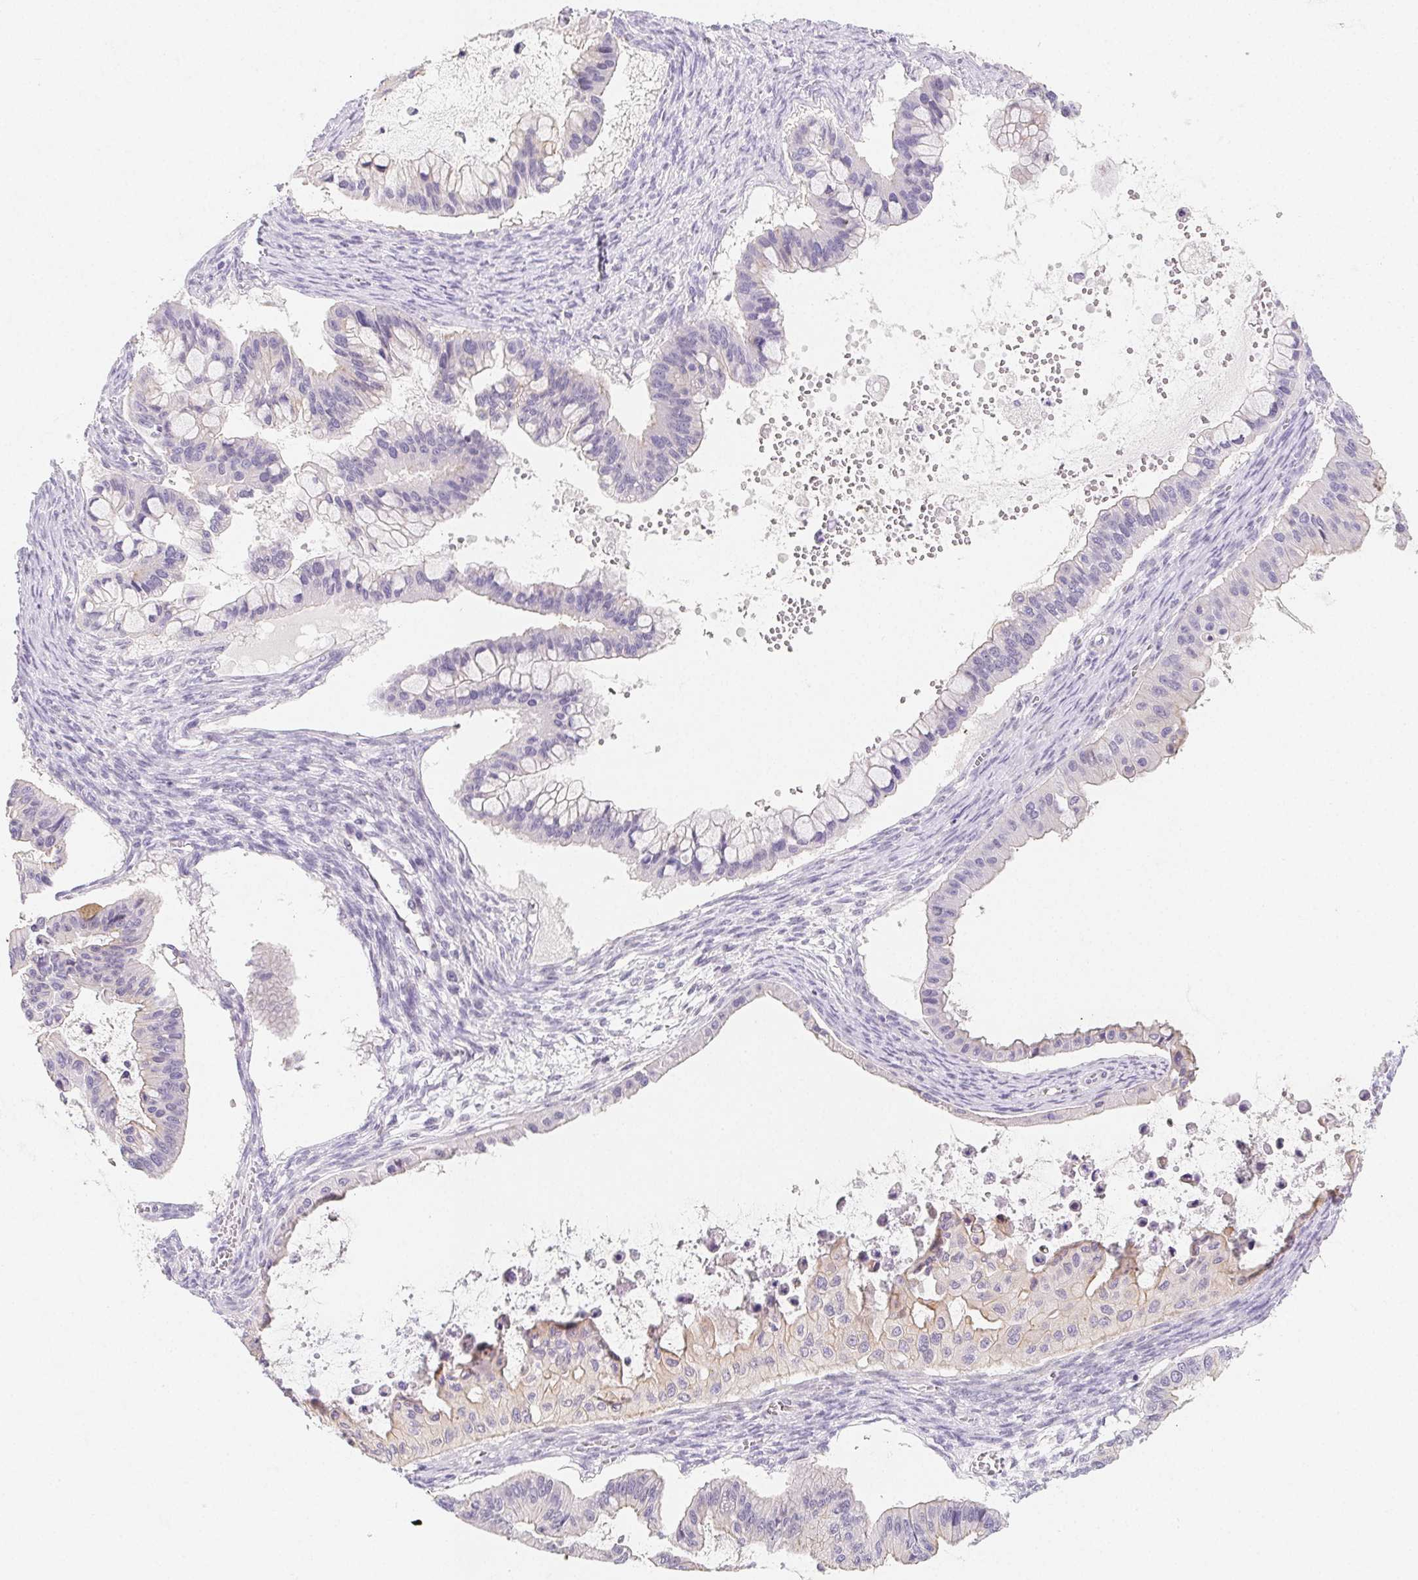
{"staining": {"intensity": "negative", "quantity": "none", "location": "none"}, "tissue": "ovarian cancer", "cell_type": "Tumor cells", "image_type": "cancer", "snomed": [{"axis": "morphology", "description": "Cystadenocarcinoma, mucinous, NOS"}, {"axis": "topography", "description": "Ovary"}], "caption": "The histopathology image demonstrates no staining of tumor cells in ovarian cancer. The staining was performed using DAB (3,3'-diaminobenzidine) to visualize the protein expression in brown, while the nuclei were stained in blue with hematoxylin (Magnification: 20x).", "gene": "ZBBX", "patient": {"sex": "female", "age": 72}}